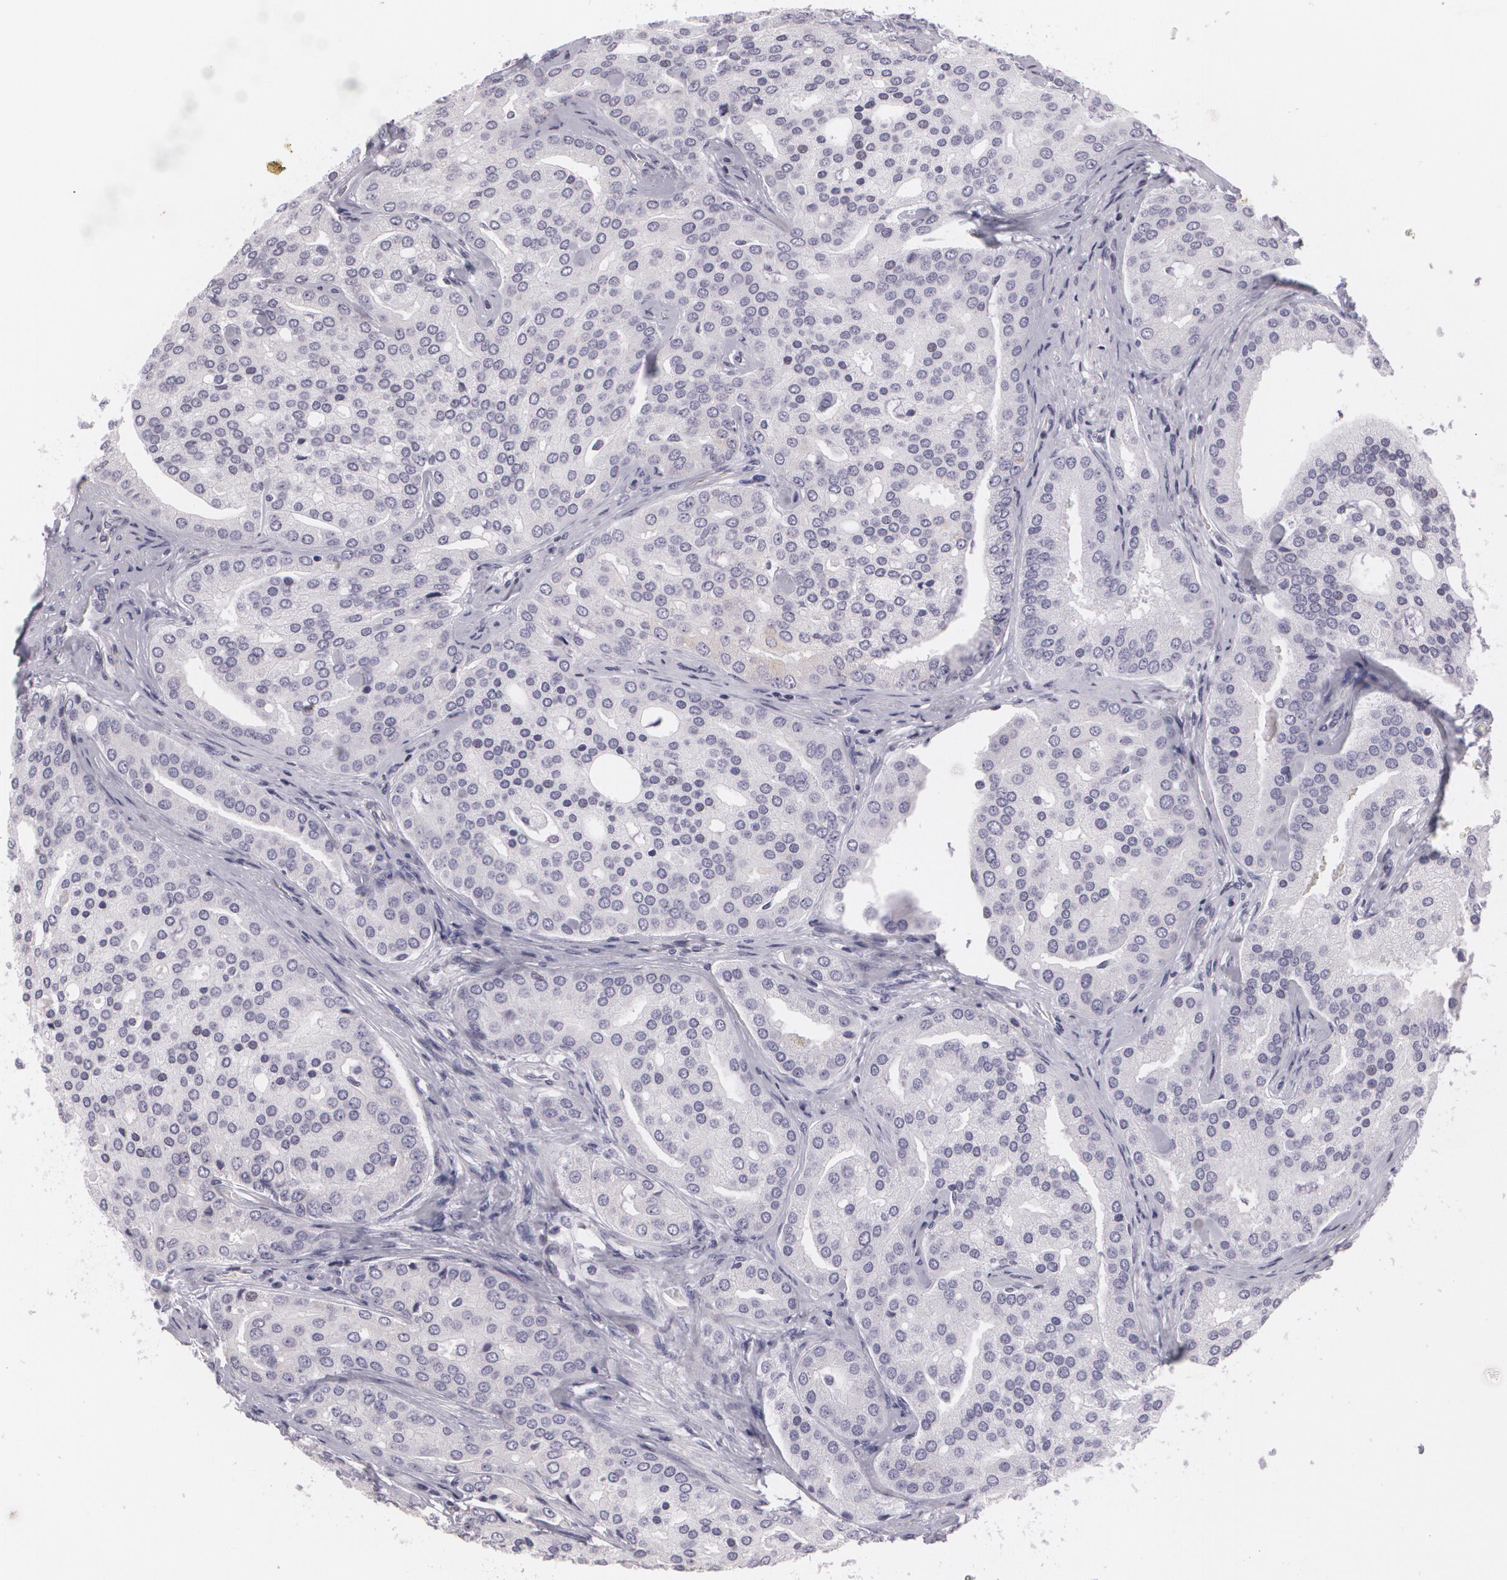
{"staining": {"intensity": "negative", "quantity": "none", "location": "none"}, "tissue": "prostate cancer", "cell_type": "Tumor cells", "image_type": "cancer", "snomed": [{"axis": "morphology", "description": "Adenocarcinoma, High grade"}, {"axis": "topography", "description": "Prostate"}], "caption": "Histopathology image shows no significant protein staining in tumor cells of high-grade adenocarcinoma (prostate).", "gene": "MAP2", "patient": {"sex": "male", "age": 64}}